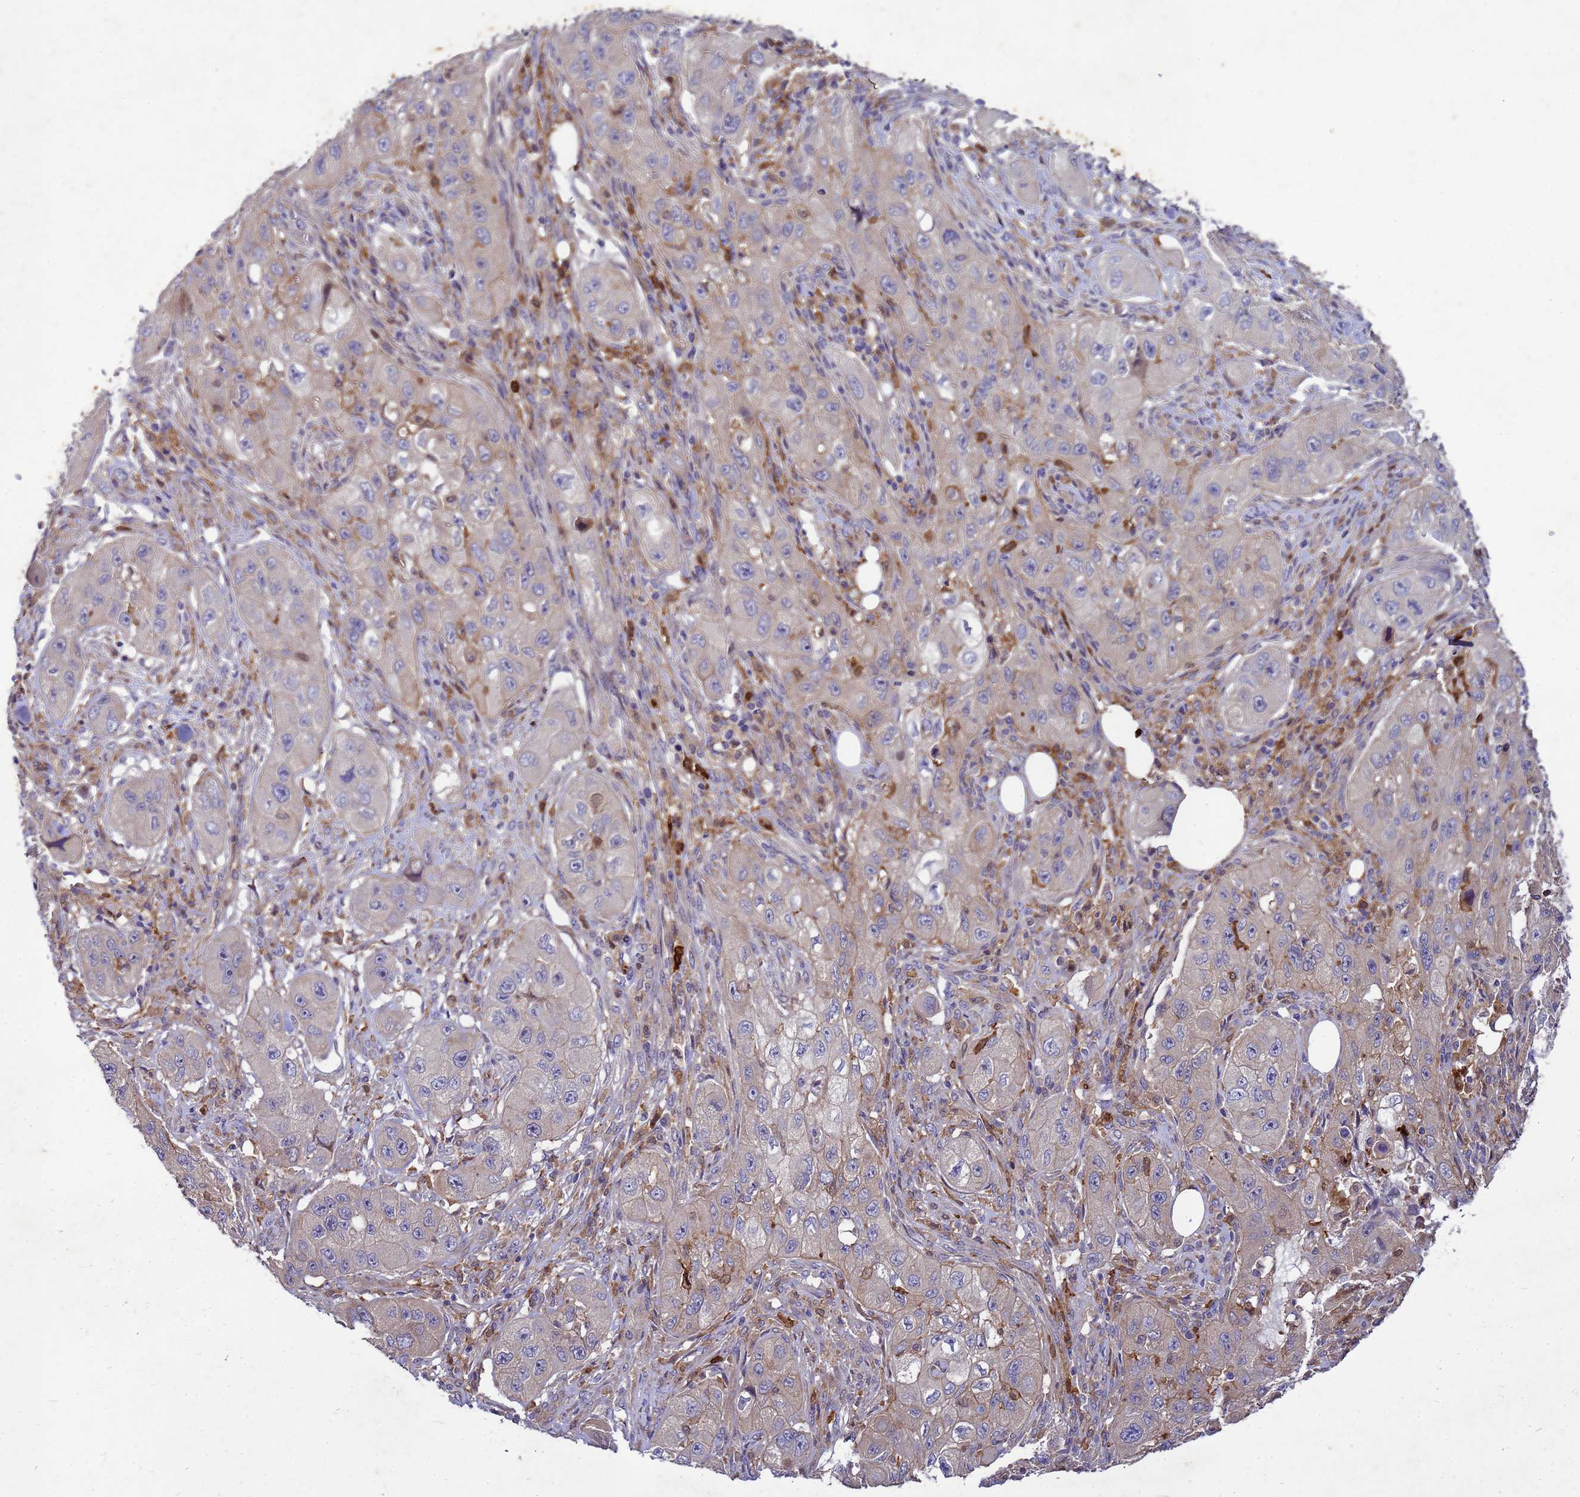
{"staining": {"intensity": "negative", "quantity": "none", "location": "none"}, "tissue": "skin cancer", "cell_type": "Tumor cells", "image_type": "cancer", "snomed": [{"axis": "morphology", "description": "Squamous cell carcinoma, NOS"}, {"axis": "topography", "description": "Skin"}, {"axis": "topography", "description": "Subcutis"}], "caption": "Immunohistochemistry (IHC) of skin cancer demonstrates no expression in tumor cells. The staining was performed using DAB to visualize the protein expression in brown, while the nuclei were stained in blue with hematoxylin (Magnification: 20x).", "gene": "RNF215", "patient": {"sex": "male", "age": 73}}